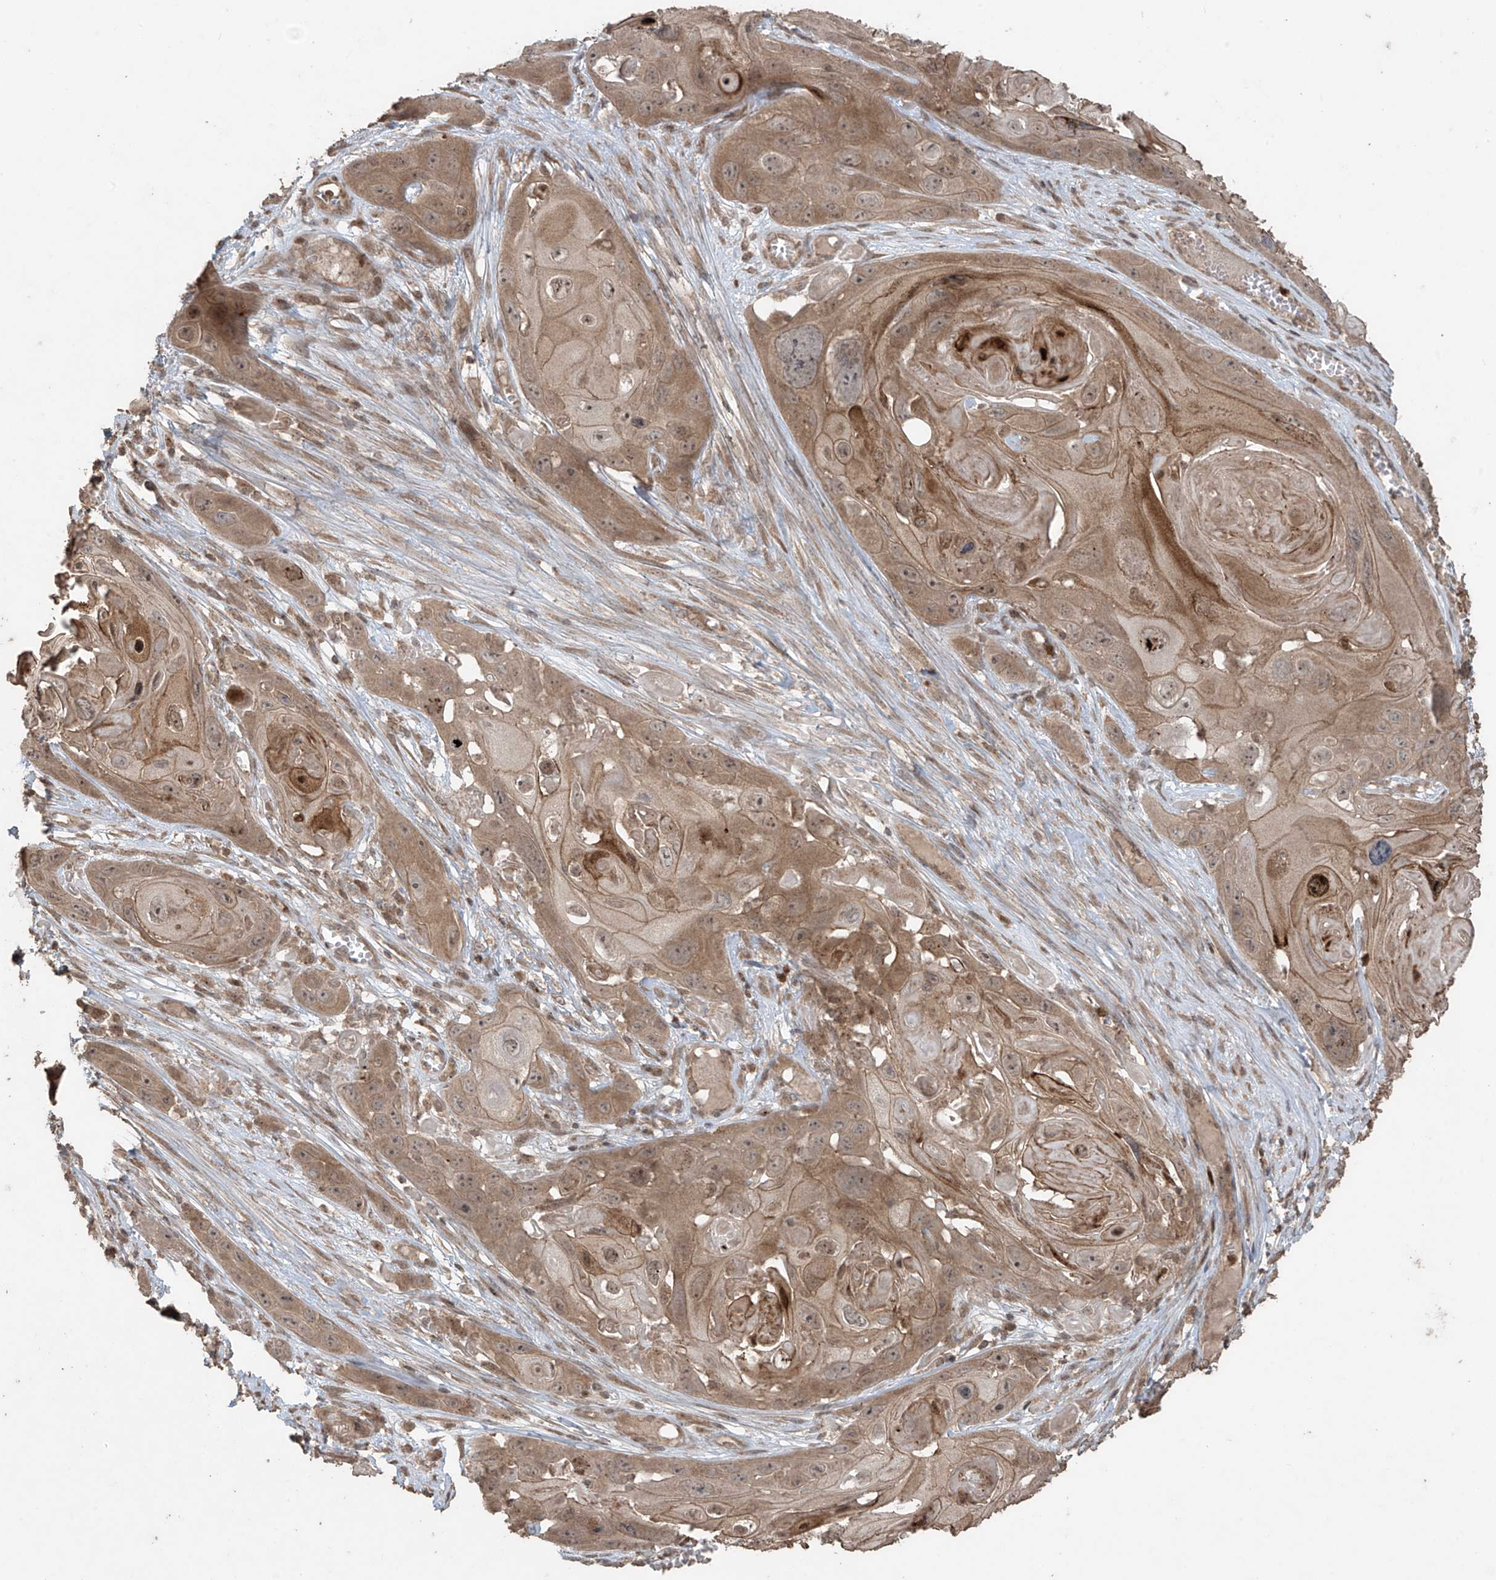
{"staining": {"intensity": "moderate", "quantity": ">75%", "location": "cytoplasmic/membranous"}, "tissue": "skin cancer", "cell_type": "Tumor cells", "image_type": "cancer", "snomed": [{"axis": "morphology", "description": "Squamous cell carcinoma, NOS"}, {"axis": "topography", "description": "Skin"}], "caption": "The photomicrograph displays immunohistochemical staining of skin cancer (squamous cell carcinoma). There is moderate cytoplasmic/membranous staining is present in approximately >75% of tumor cells.", "gene": "PGPEP1", "patient": {"sex": "male", "age": 55}}